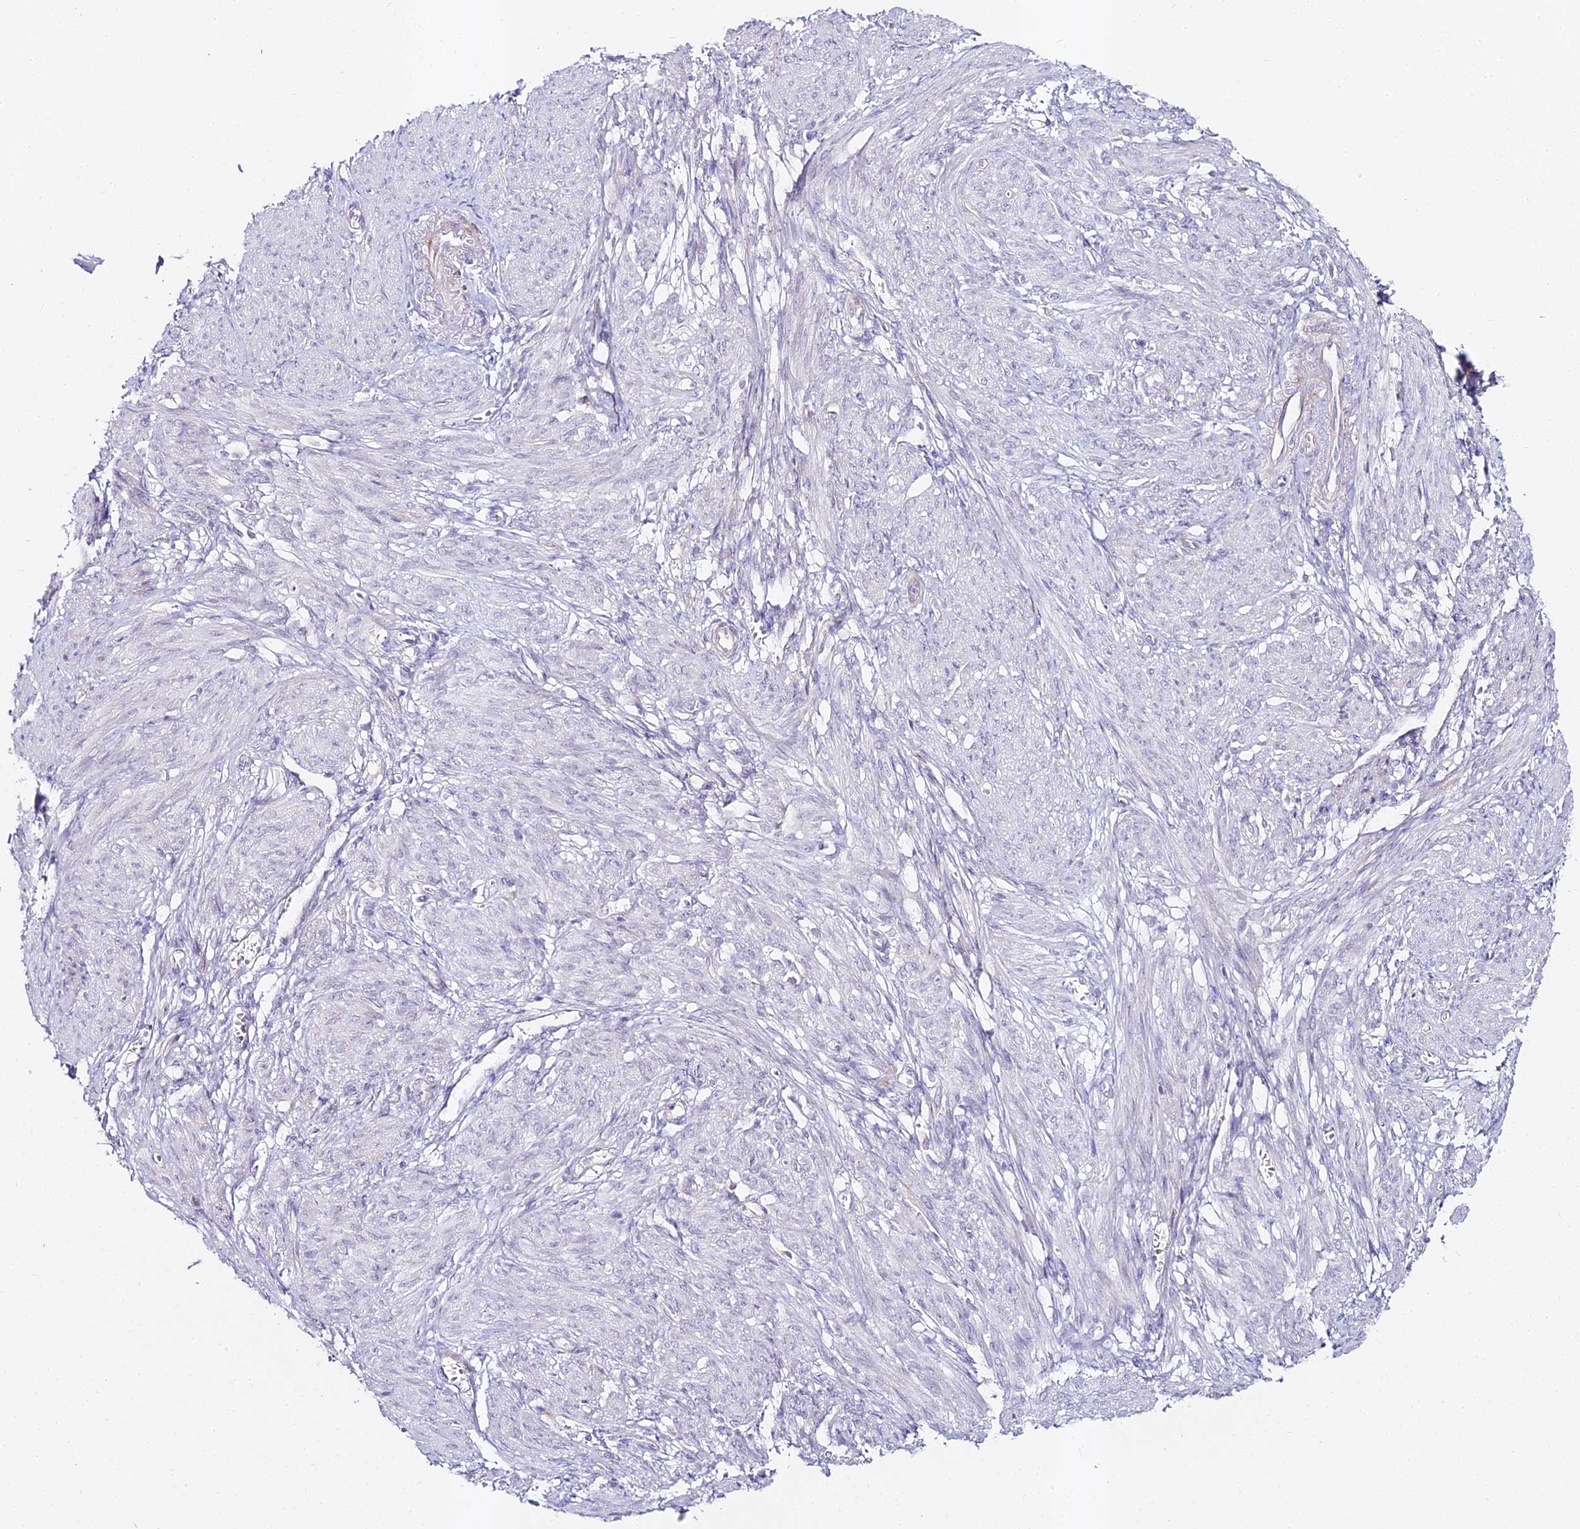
{"staining": {"intensity": "negative", "quantity": "none", "location": "none"}, "tissue": "smooth muscle", "cell_type": "Smooth muscle cells", "image_type": "normal", "snomed": [{"axis": "morphology", "description": "Normal tissue, NOS"}, {"axis": "topography", "description": "Smooth muscle"}], "caption": "High power microscopy photomicrograph of an immunohistochemistry histopathology image of normal smooth muscle, revealing no significant expression in smooth muscle cells.", "gene": "ALPG", "patient": {"sex": "female", "age": 39}}